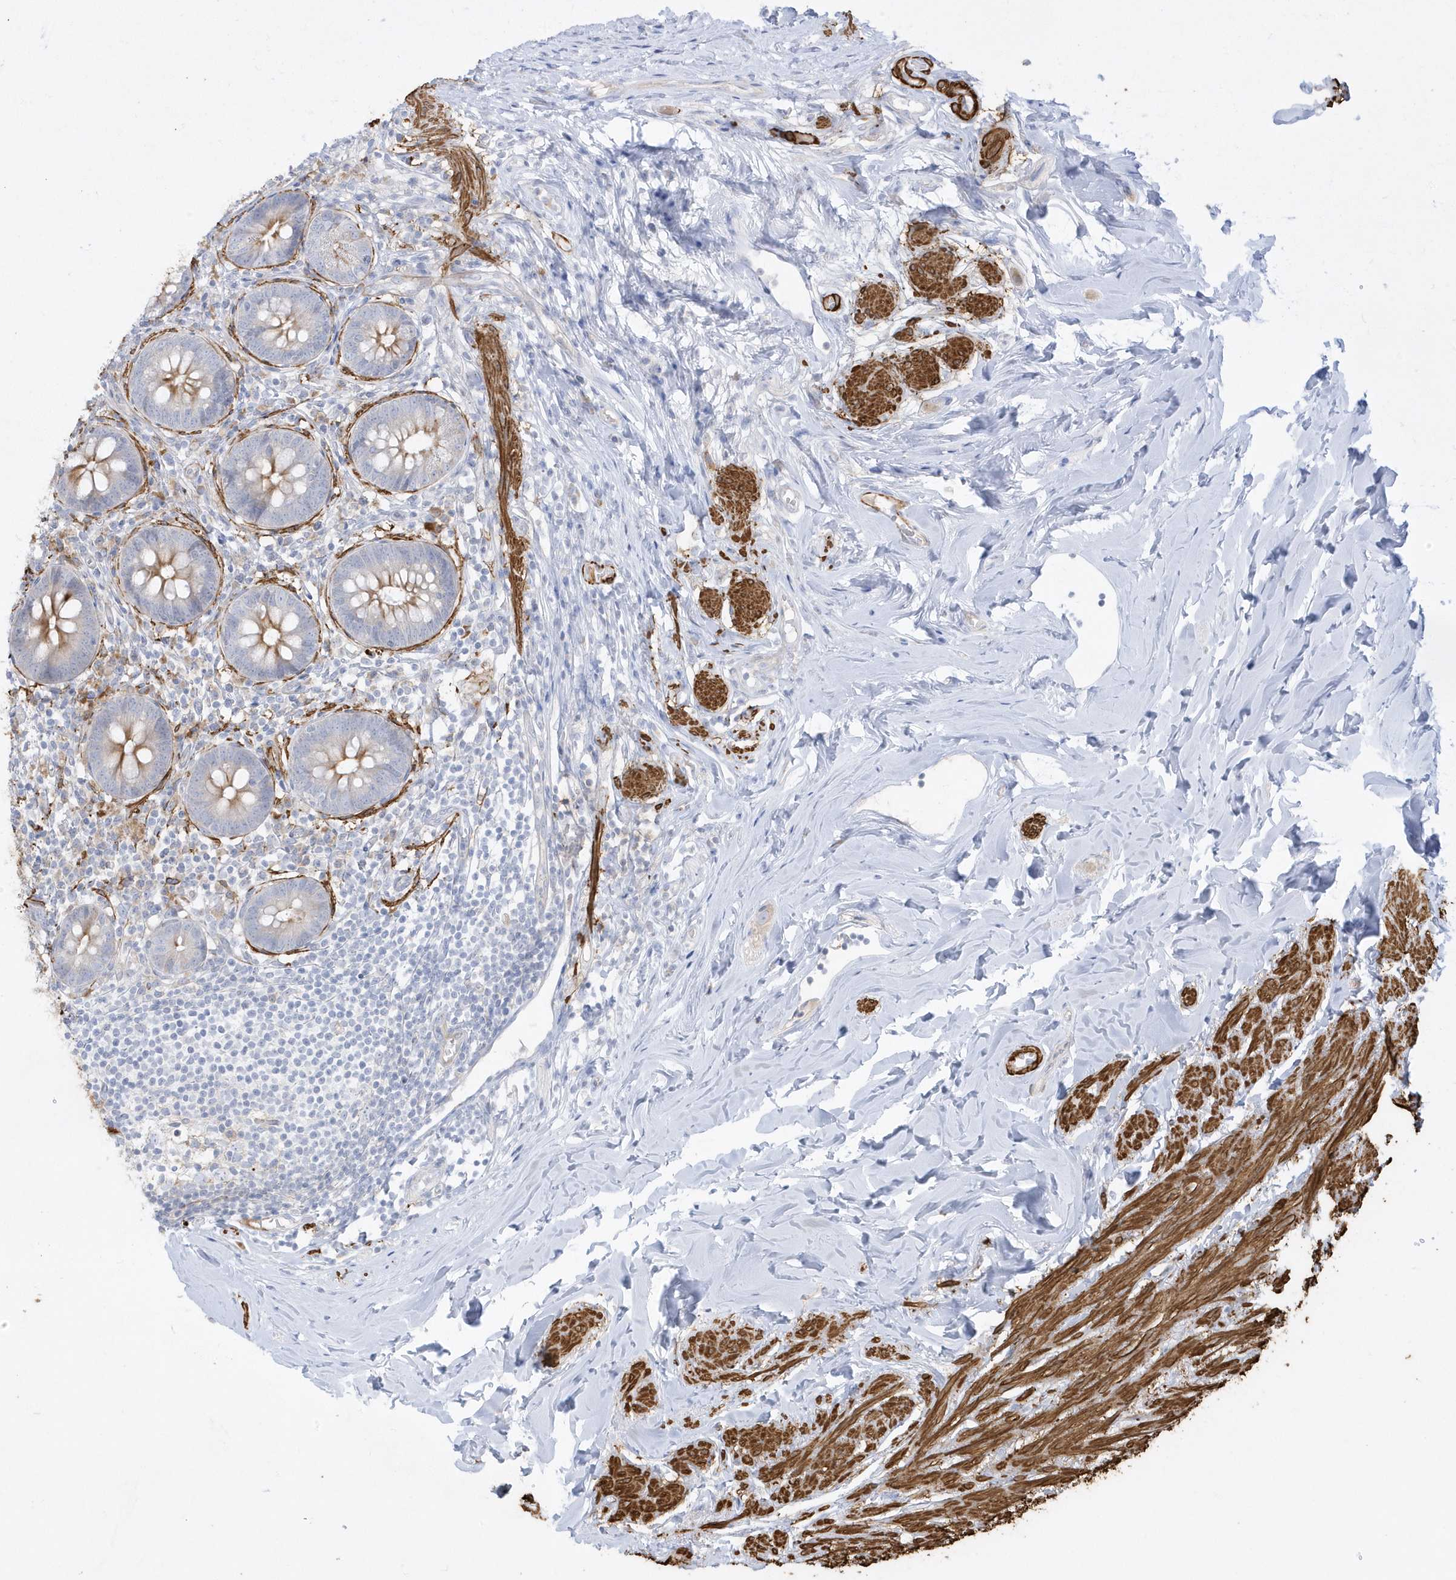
{"staining": {"intensity": "moderate", "quantity": "25%-75%", "location": "cytoplasmic/membranous"}, "tissue": "appendix", "cell_type": "Glandular cells", "image_type": "normal", "snomed": [{"axis": "morphology", "description": "Normal tissue, NOS"}, {"axis": "topography", "description": "Appendix"}], "caption": "Brown immunohistochemical staining in benign human appendix exhibits moderate cytoplasmic/membranous staining in about 25%-75% of glandular cells. Immunohistochemistry stains the protein in brown and the nuclei are stained blue.", "gene": "THADA", "patient": {"sex": "female", "age": 62}}